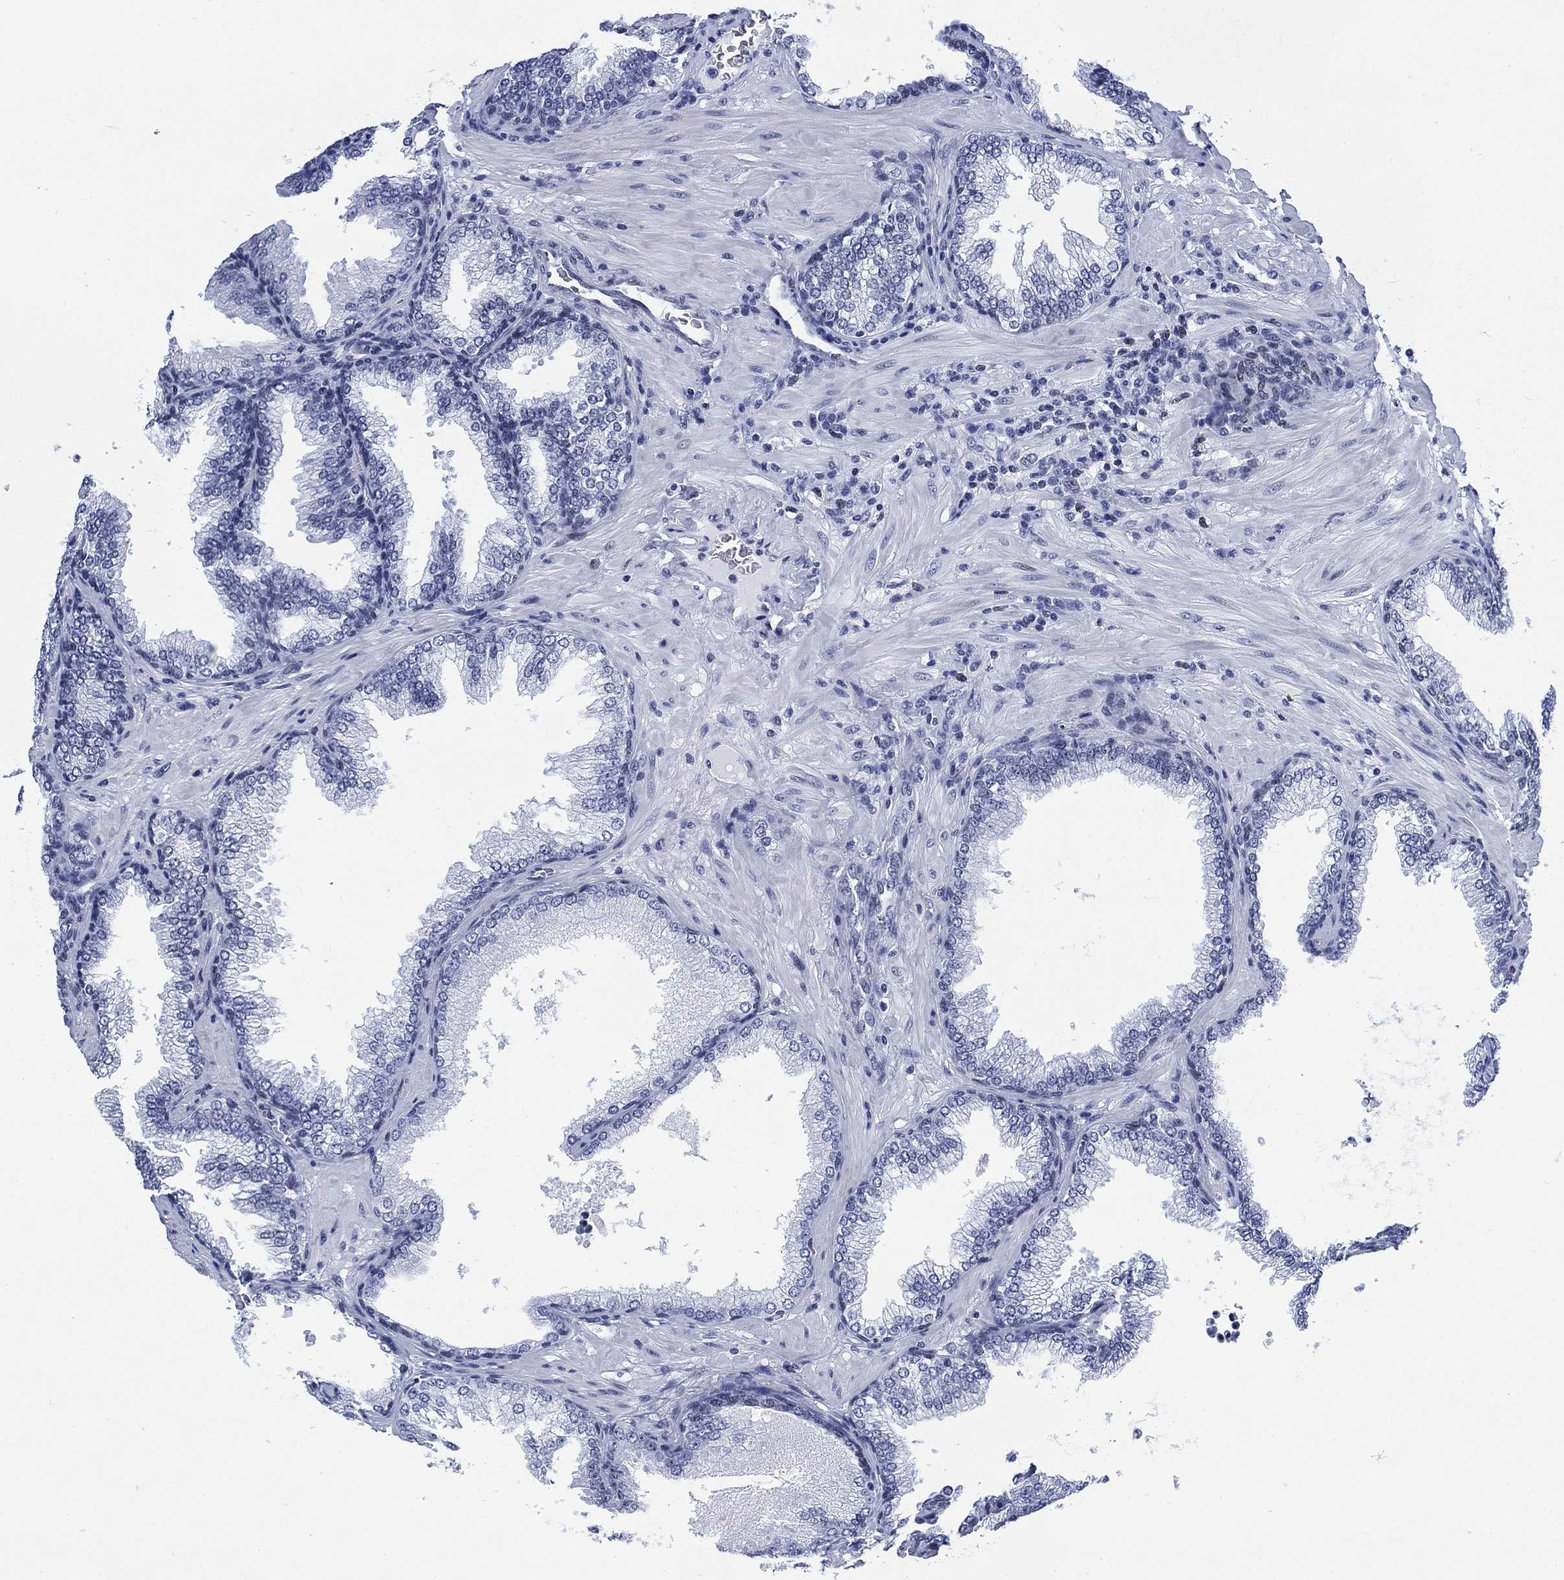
{"staining": {"intensity": "negative", "quantity": "none", "location": "none"}, "tissue": "prostate cancer", "cell_type": "Tumor cells", "image_type": "cancer", "snomed": [{"axis": "morphology", "description": "Adenocarcinoma, Low grade"}, {"axis": "topography", "description": "Prostate"}], "caption": "Immunohistochemistry histopathology image of neoplastic tissue: human prostate cancer stained with DAB displays no significant protein positivity in tumor cells. (Stains: DAB IHC with hematoxylin counter stain, Microscopy: brightfield microscopy at high magnification).", "gene": "H1-10", "patient": {"sex": "male", "age": 68}}